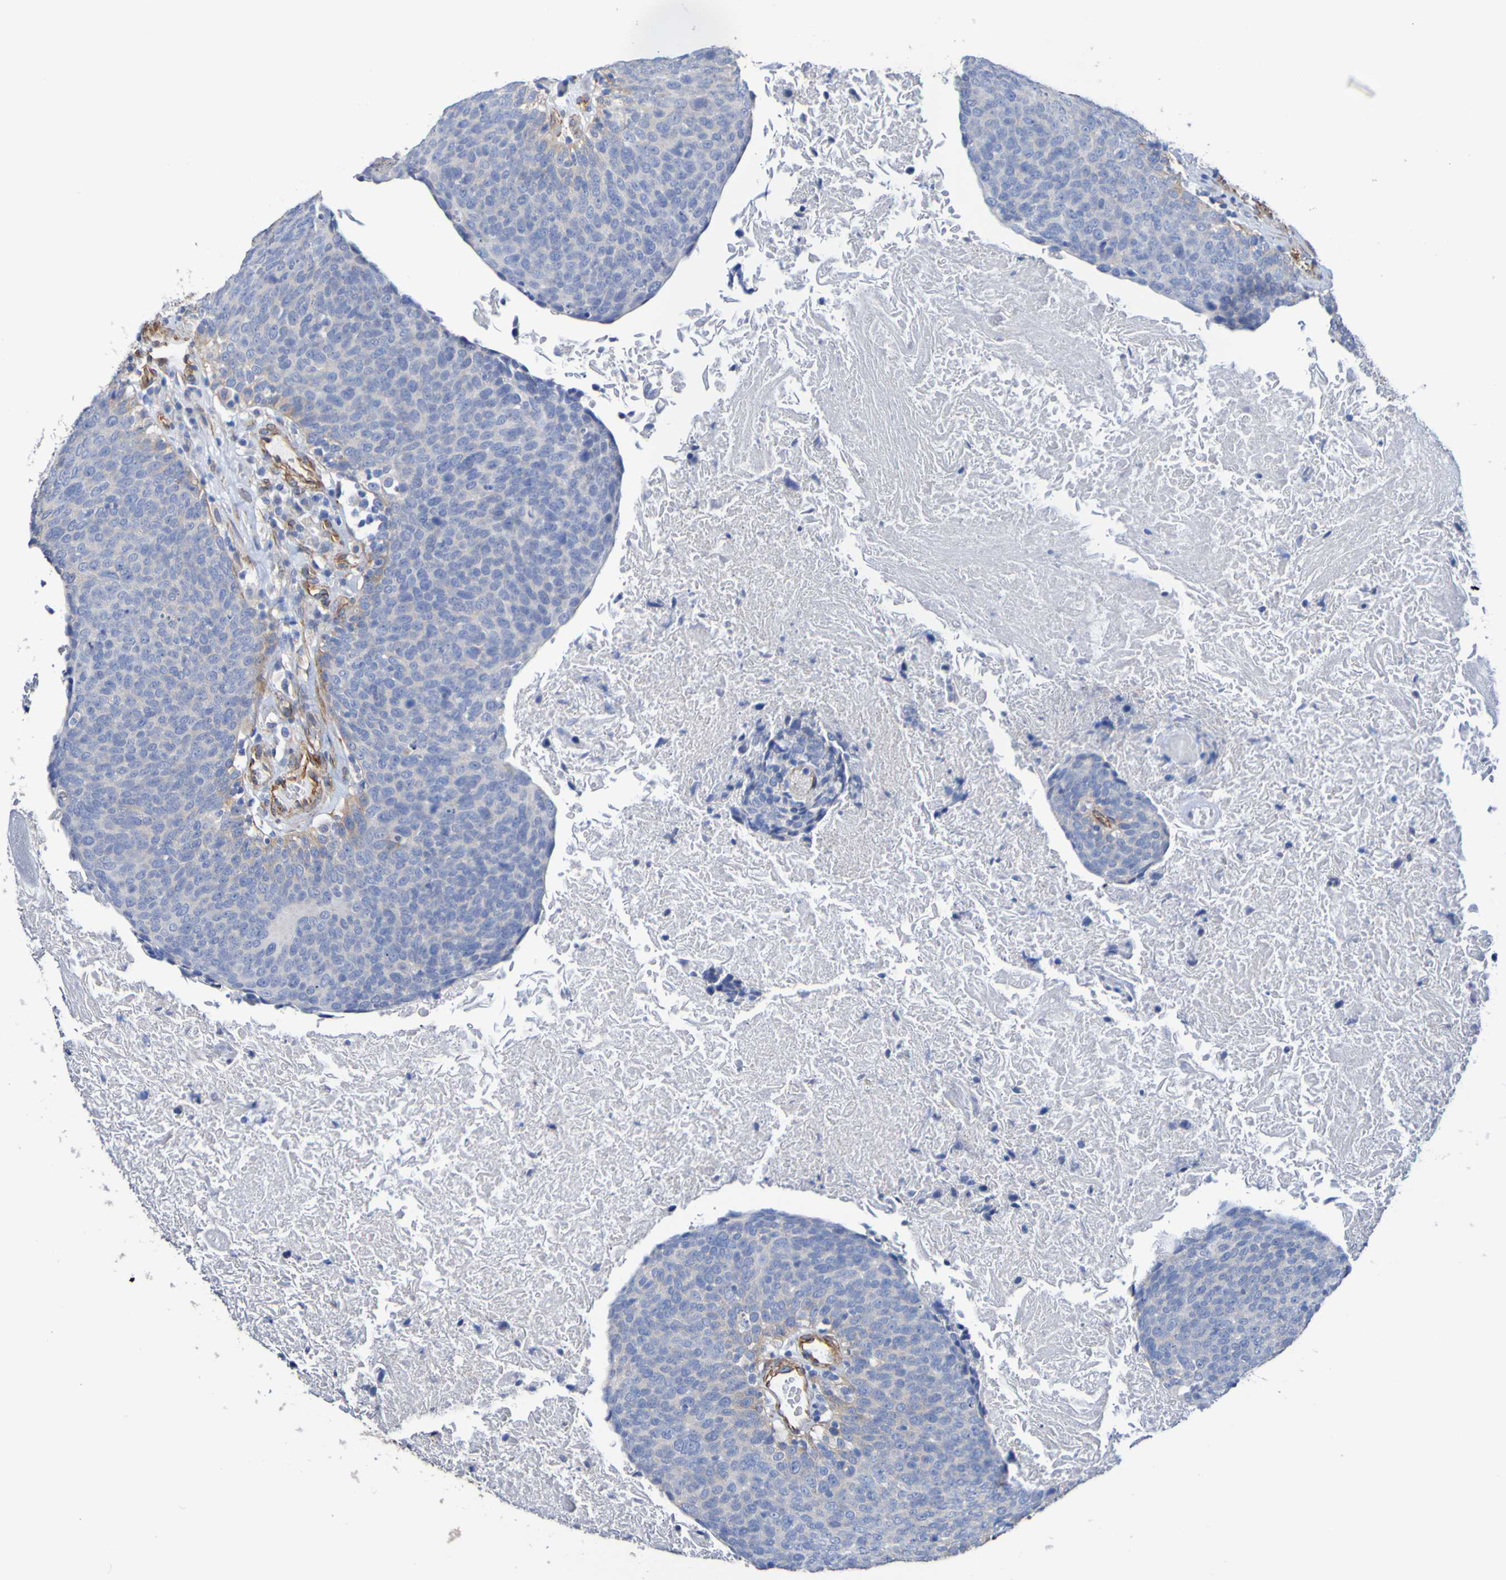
{"staining": {"intensity": "weak", "quantity": "<25%", "location": "cytoplasmic/membranous"}, "tissue": "head and neck cancer", "cell_type": "Tumor cells", "image_type": "cancer", "snomed": [{"axis": "morphology", "description": "Squamous cell carcinoma, NOS"}, {"axis": "morphology", "description": "Squamous cell carcinoma, metastatic, NOS"}, {"axis": "topography", "description": "Lymph node"}, {"axis": "topography", "description": "Head-Neck"}], "caption": "IHC of squamous cell carcinoma (head and neck) reveals no expression in tumor cells.", "gene": "ELMOD3", "patient": {"sex": "male", "age": 62}}